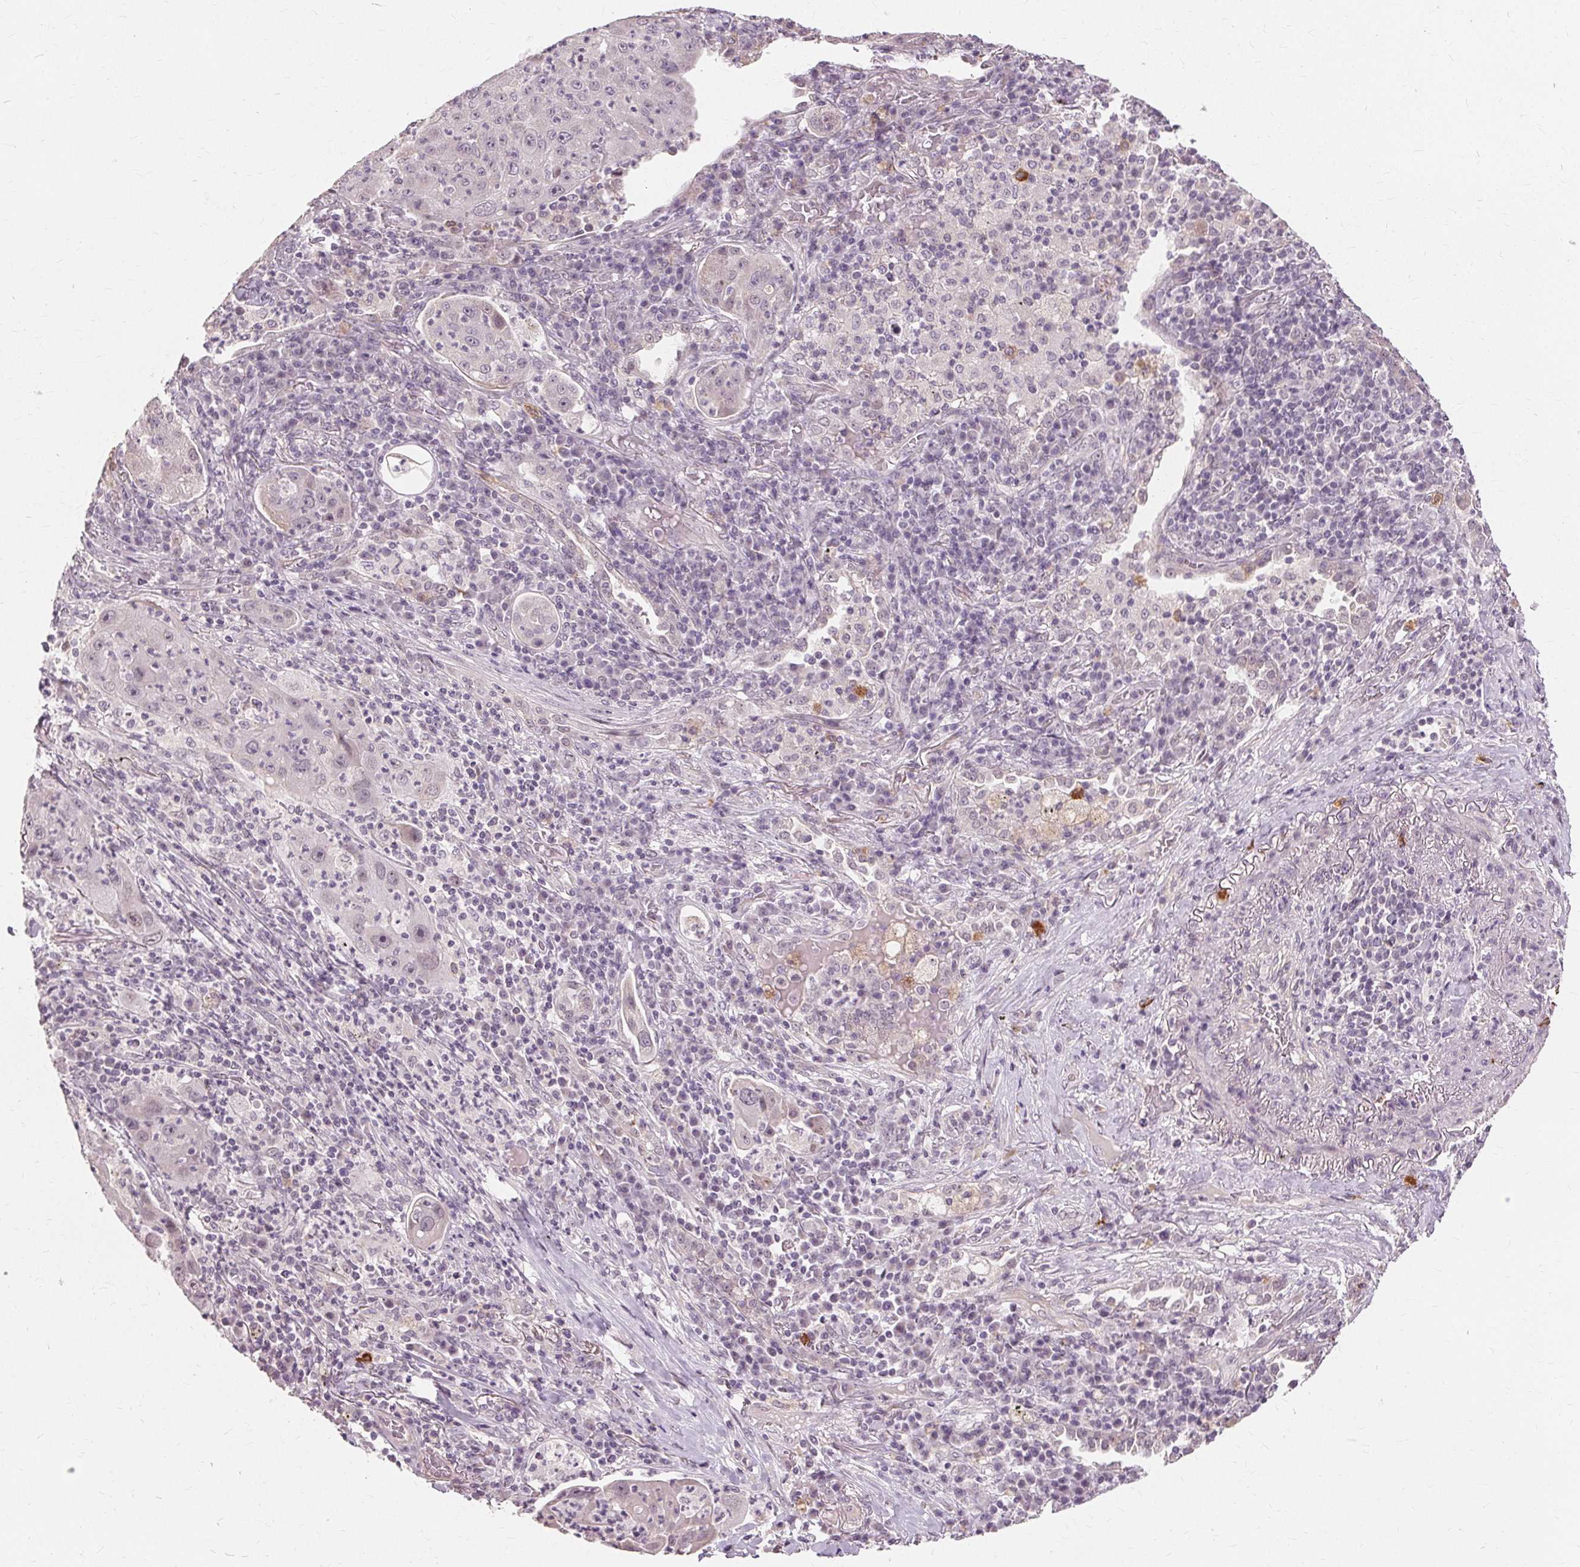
{"staining": {"intensity": "negative", "quantity": "none", "location": "none"}, "tissue": "lung cancer", "cell_type": "Tumor cells", "image_type": "cancer", "snomed": [{"axis": "morphology", "description": "Squamous cell carcinoma, NOS"}, {"axis": "topography", "description": "Lung"}], "caption": "This micrograph is of lung squamous cell carcinoma stained with IHC to label a protein in brown with the nuclei are counter-stained blue. There is no staining in tumor cells. (DAB (3,3'-diaminobenzidine) immunohistochemistry (IHC), high magnification).", "gene": "SIGLEC6", "patient": {"sex": "female", "age": 59}}